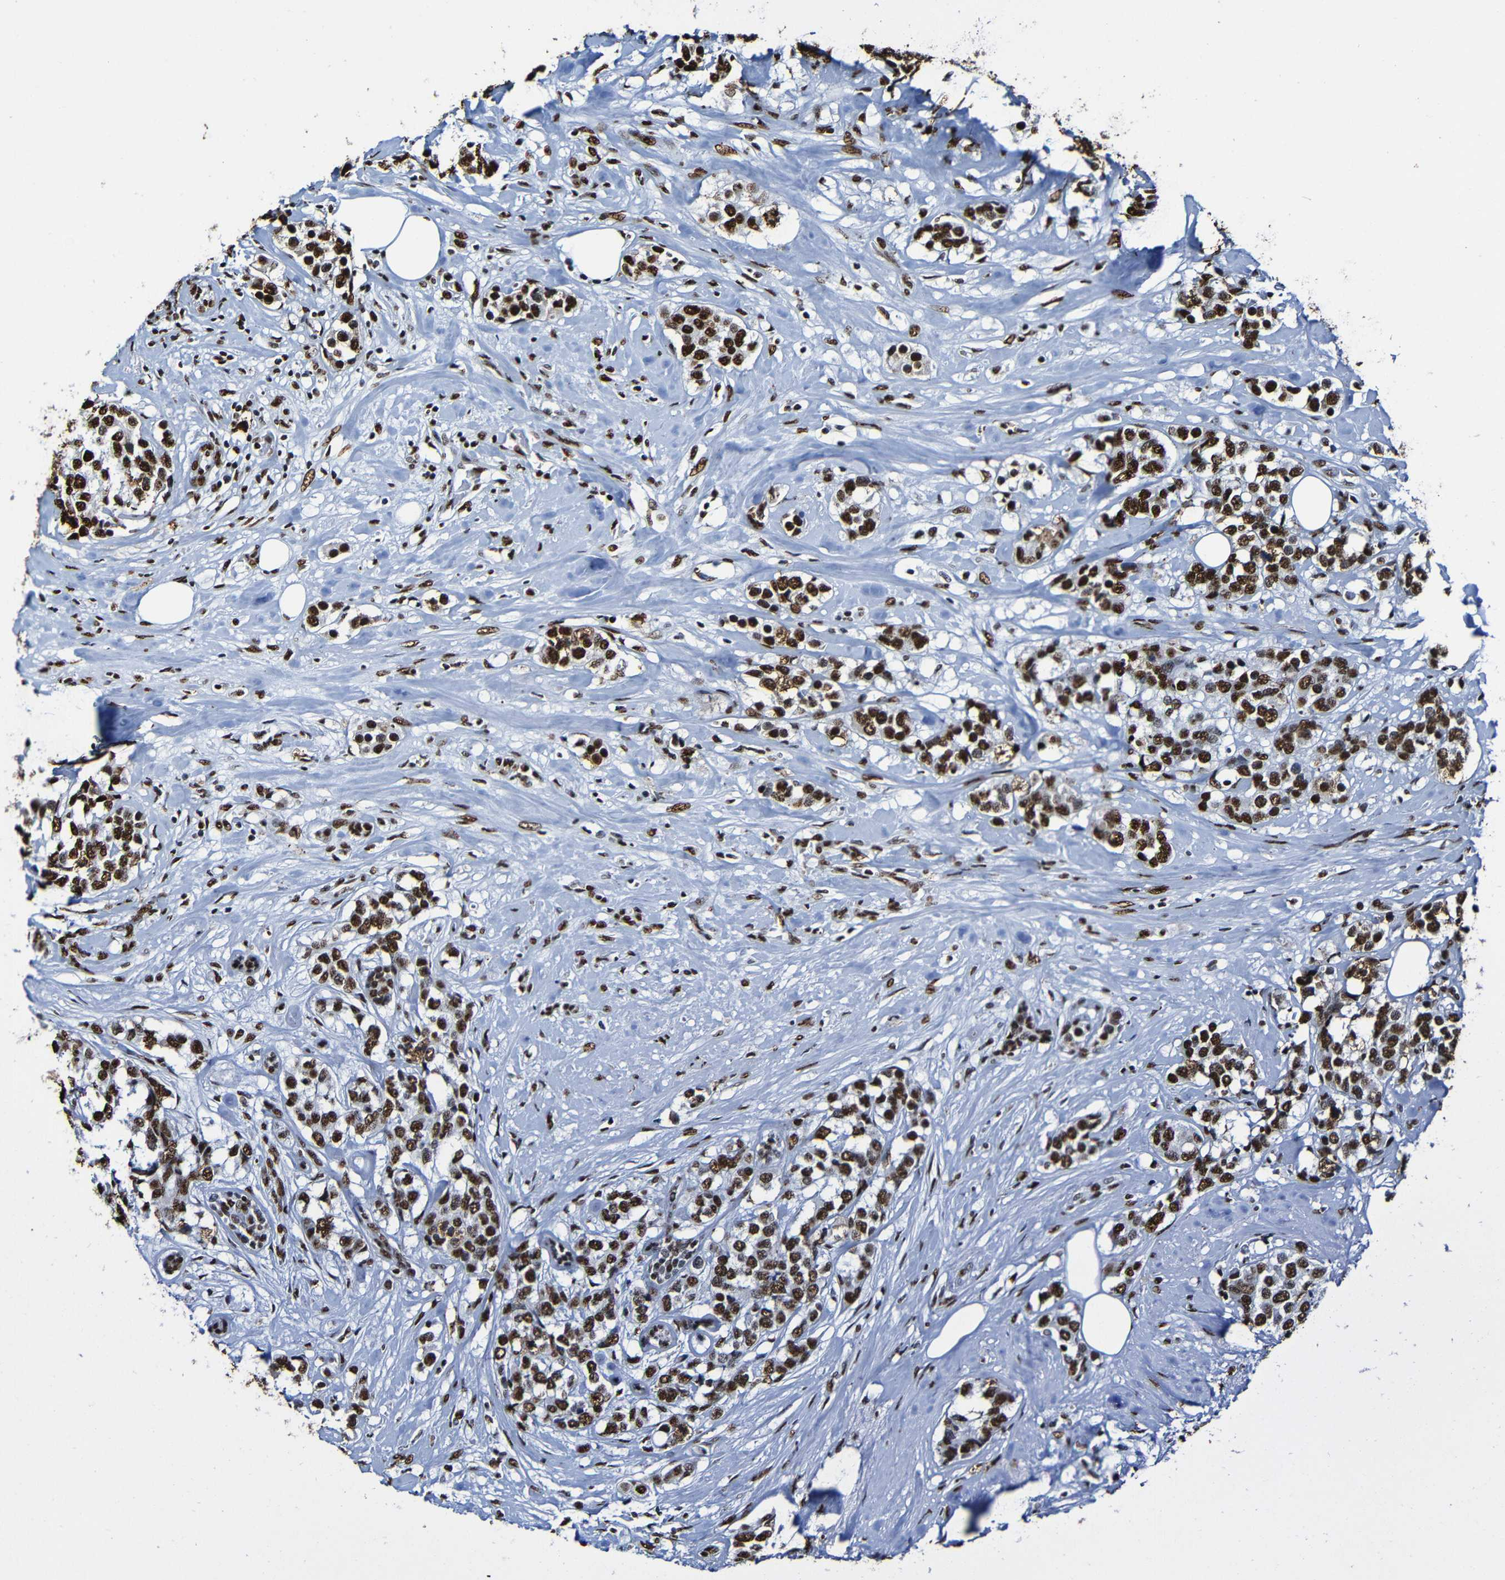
{"staining": {"intensity": "strong", "quantity": ">75%", "location": "nuclear"}, "tissue": "breast cancer", "cell_type": "Tumor cells", "image_type": "cancer", "snomed": [{"axis": "morphology", "description": "Lobular carcinoma"}, {"axis": "topography", "description": "Breast"}], "caption": "Human lobular carcinoma (breast) stained with a brown dye exhibits strong nuclear positive staining in about >75% of tumor cells.", "gene": "SRSF3", "patient": {"sex": "female", "age": 59}}